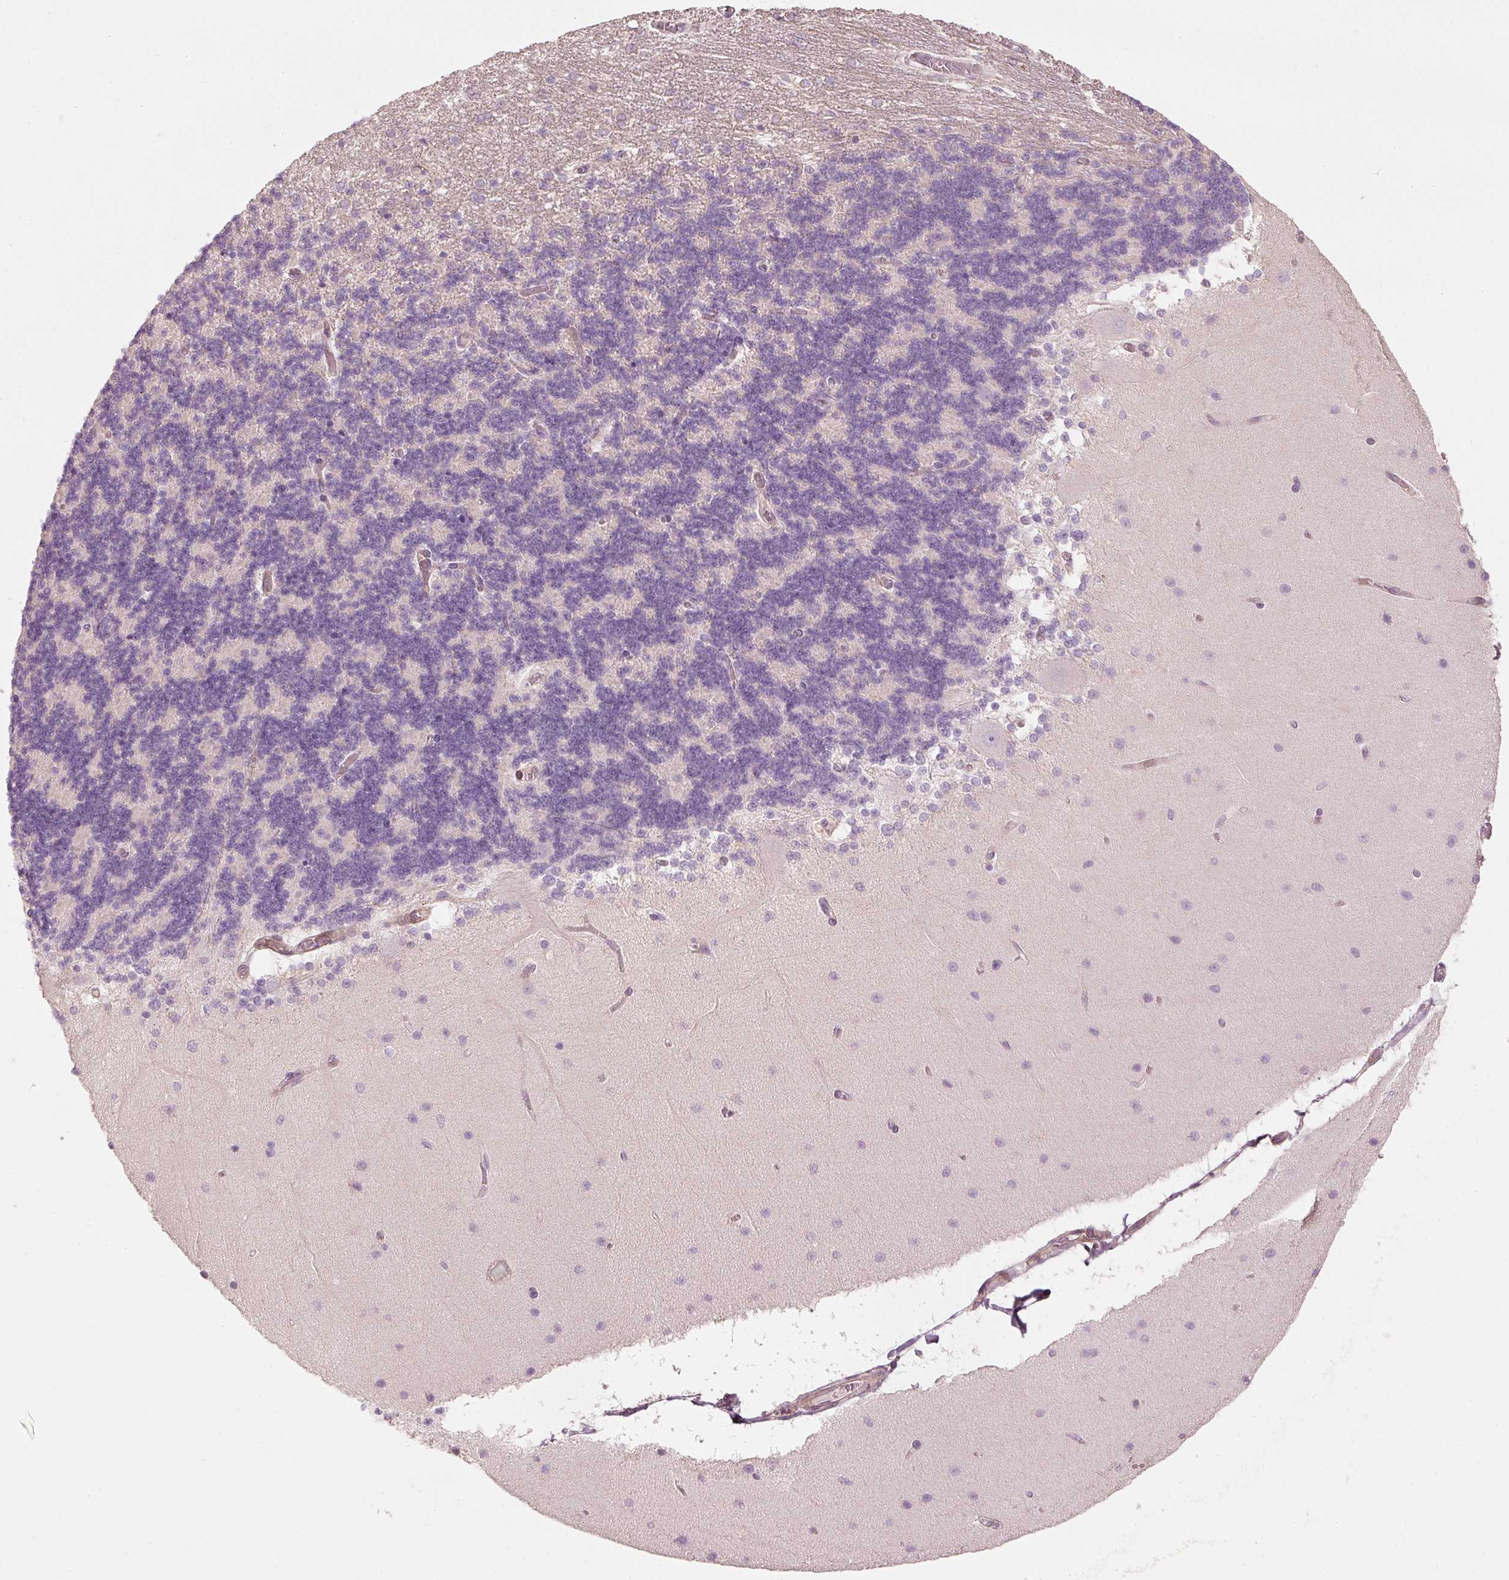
{"staining": {"intensity": "negative", "quantity": "none", "location": "none"}, "tissue": "cerebellum", "cell_type": "Cells in granular layer", "image_type": "normal", "snomed": [{"axis": "morphology", "description": "Normal tissue, NOS"}, {"axis": "topography", "description": "Cerebellum"}], "caption": "The immunohistochemistry (IHC) histopathology image has no significant positivity in cells in granular layer of cerebellum.", "gene": "TREX2", "patient": {"sex": "female", "age": 54}}